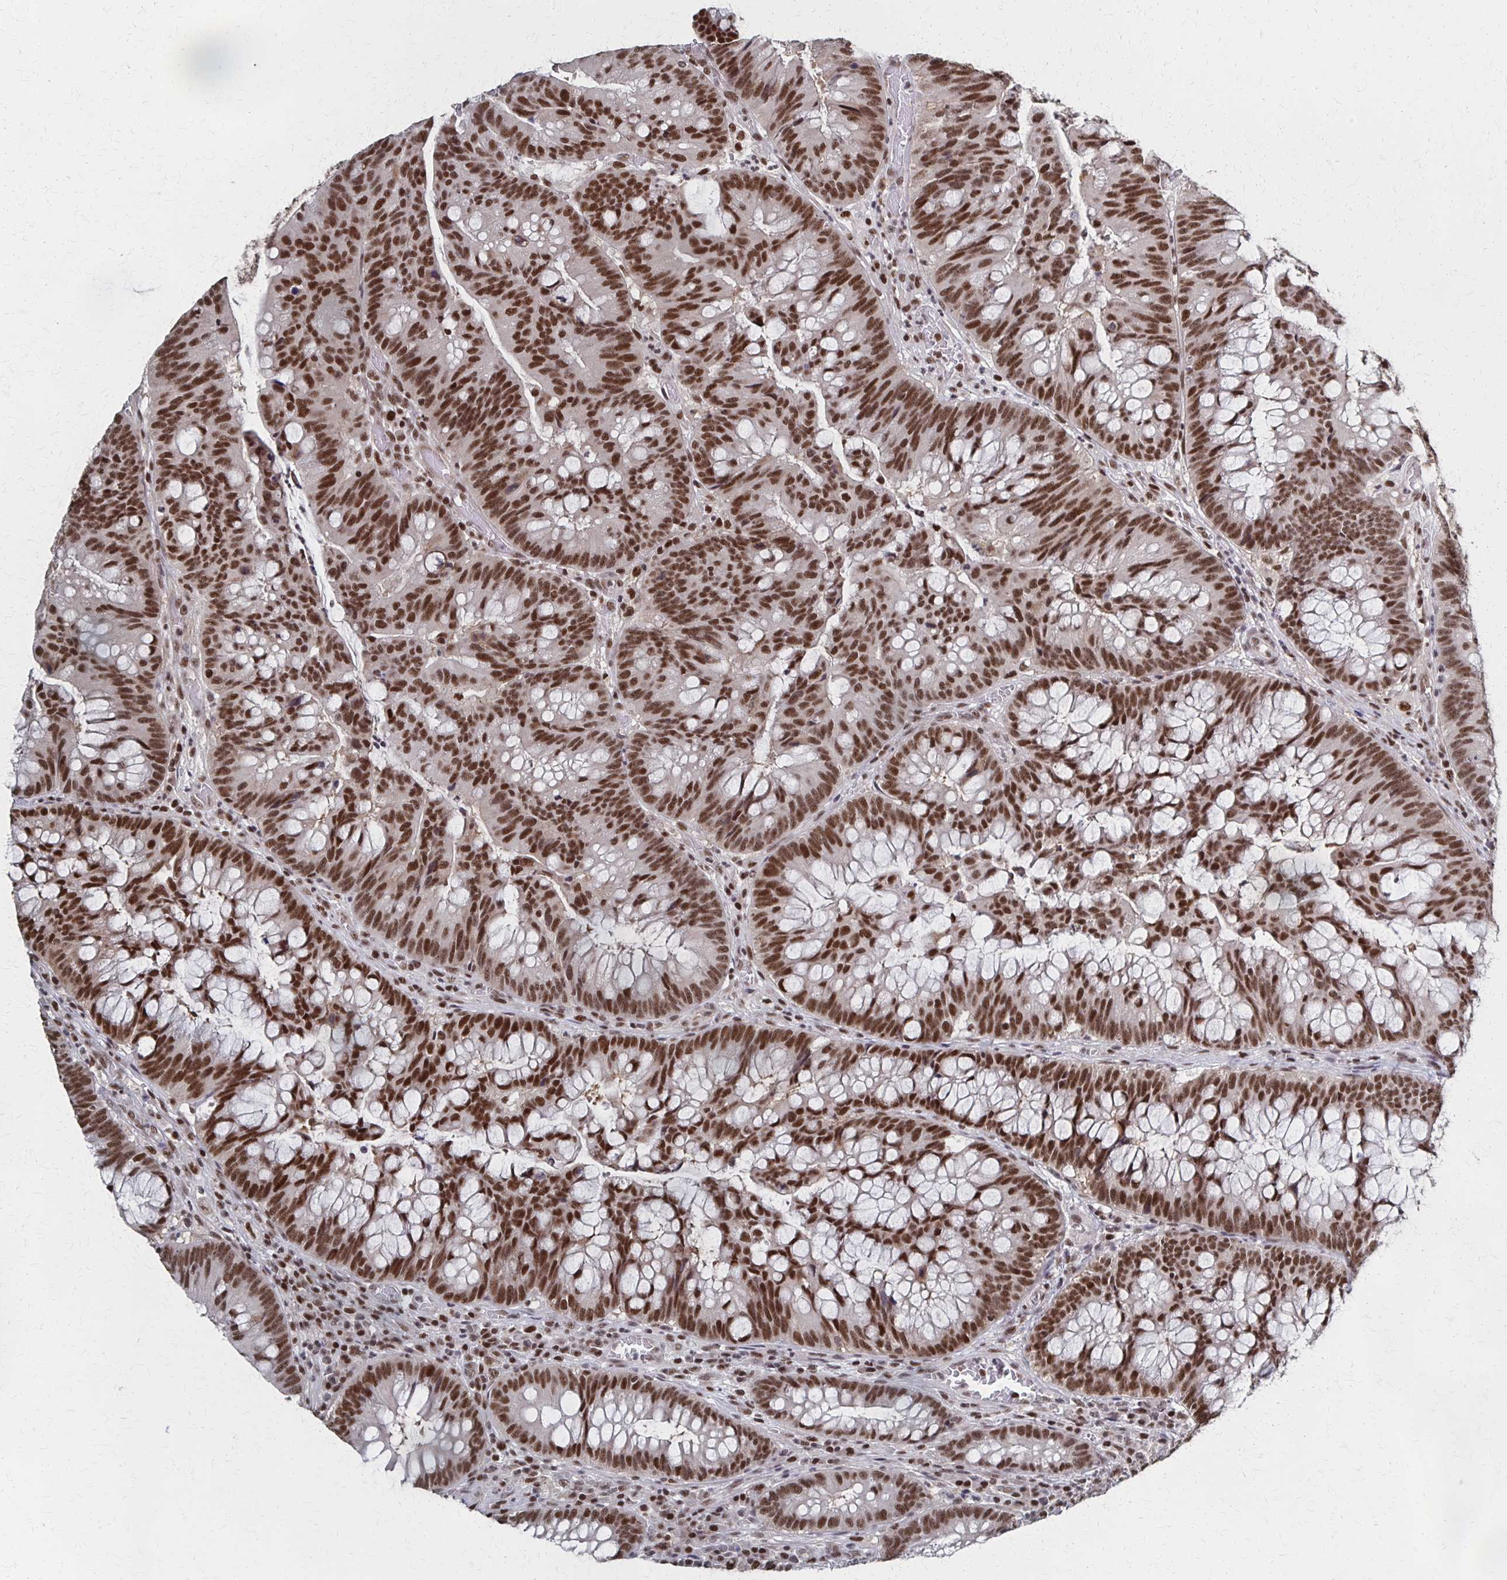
{"staining": {"intensity": "moderate", "quantity": ">75%", "location": "nuclear"}, "tissue": "colorectal cancer", "cell_type": "Tumor cells", "image_type": "cancer", "snomed": [{"axis": "morphology", "description": "Adenocarcinoma, NOS"}, {"axis": "topography", "description": "Colon"}], "caption": "Immunohistochemical staining of human adenocarcinoma (colorectal) shows moderate nuclear protein positivity in approximately >75% of tumor cells.", "gene": "GTF2B", "patient": {"sex": "male", "age": 62}}